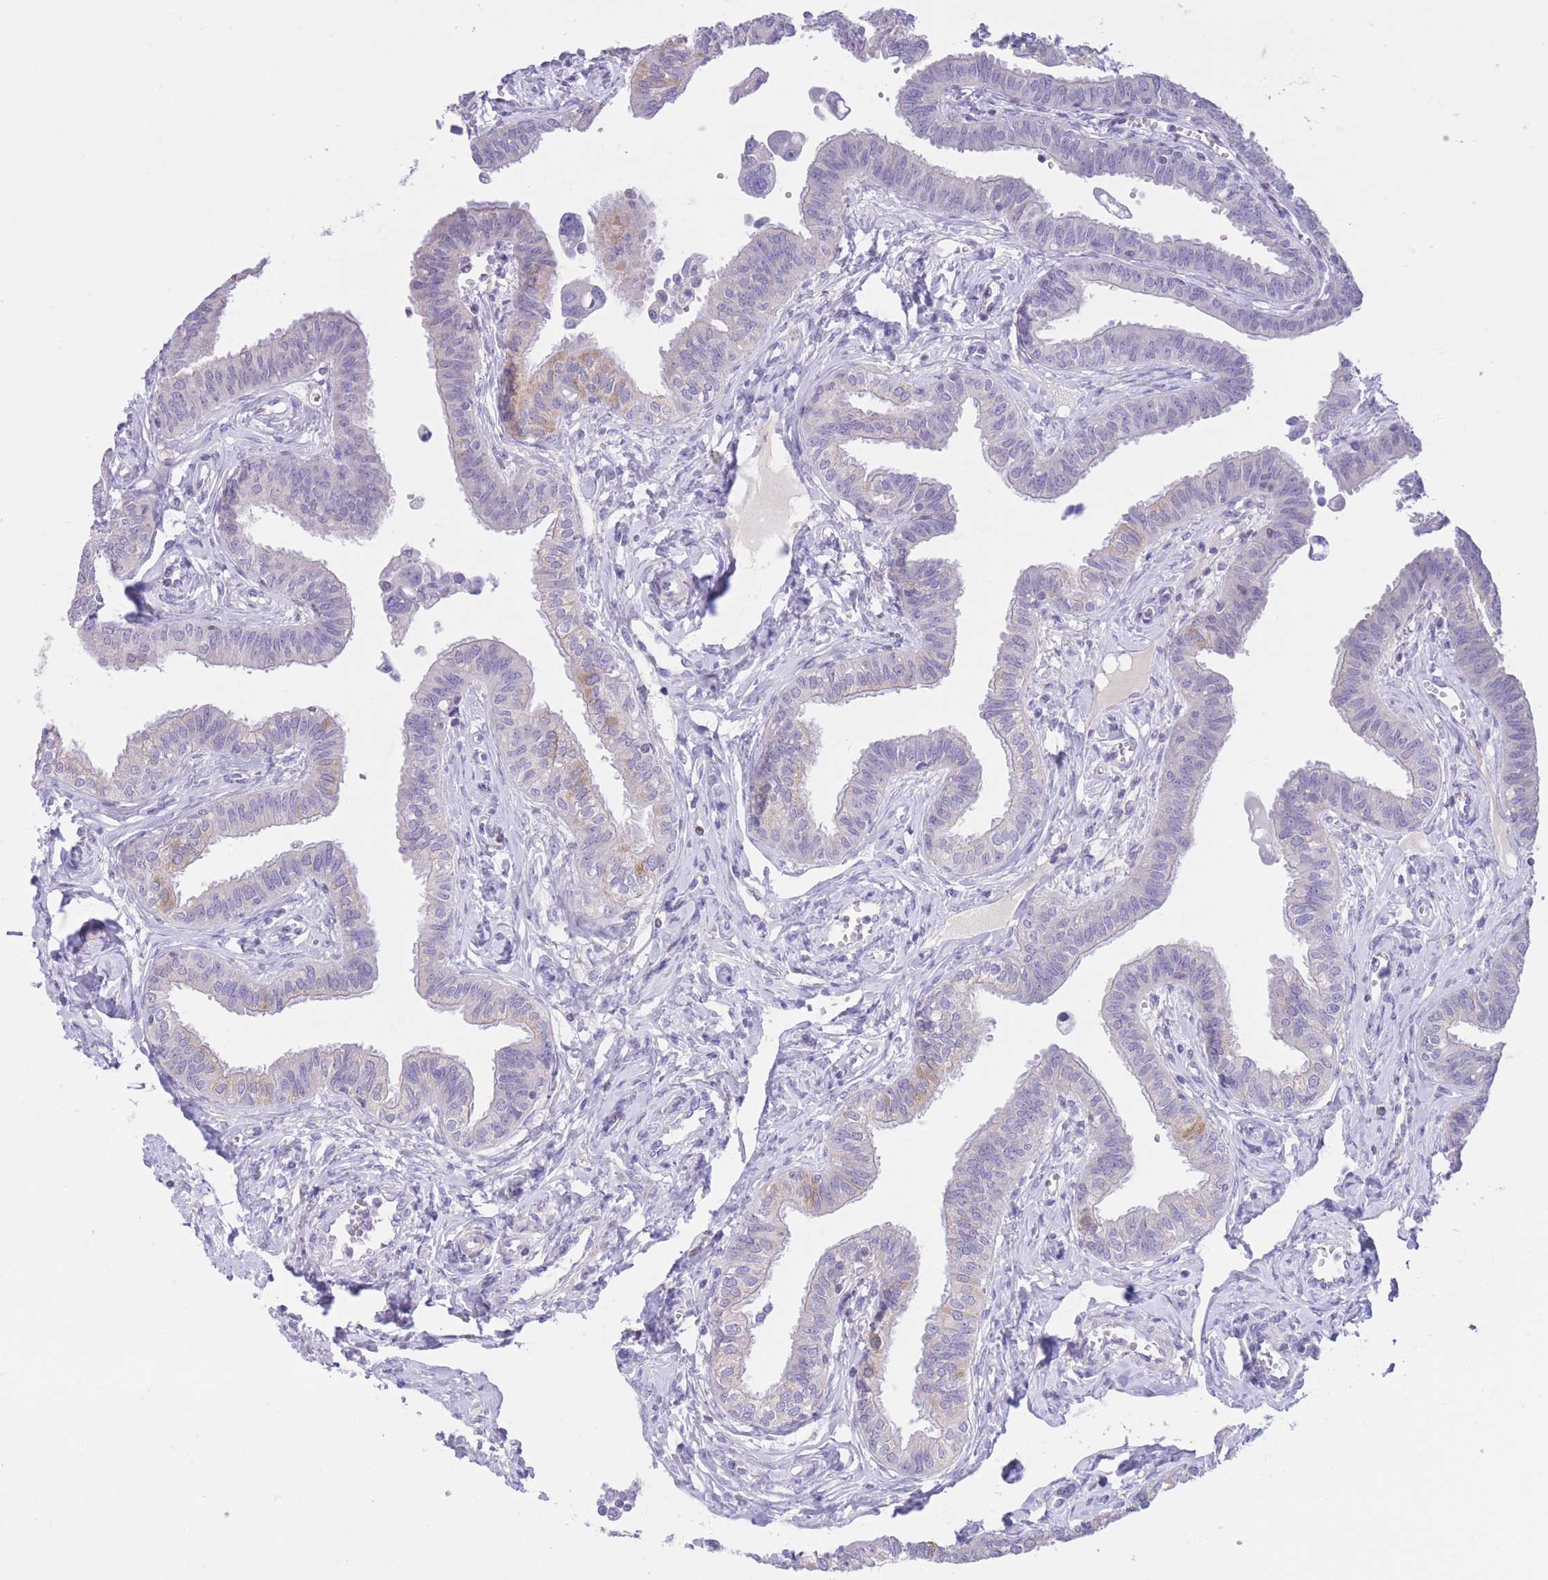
{"staining": {"intensity": "negative", "quantity": "none", "location": "none"}, "tissue": "fallopian tube", "cell_type": "Glandular cells", "image_type": "normal", "snomed": [{"axis": "morphology", "description": "Normal tissue, NOS"}, {"axis": "morphology", "description": "Carcinoma, NOS"}, {"axis": "topography", "description": "Fallopian tube"}, {"axis": "topography", "description": "Ovary"}], "caption": "IHC image of unremarkable fallopian tube stained for a protein (brown), which exhibits no staining in glandular cells.", "gene": "RPL39L", "patient": {"sex": "female", "age": 59}}